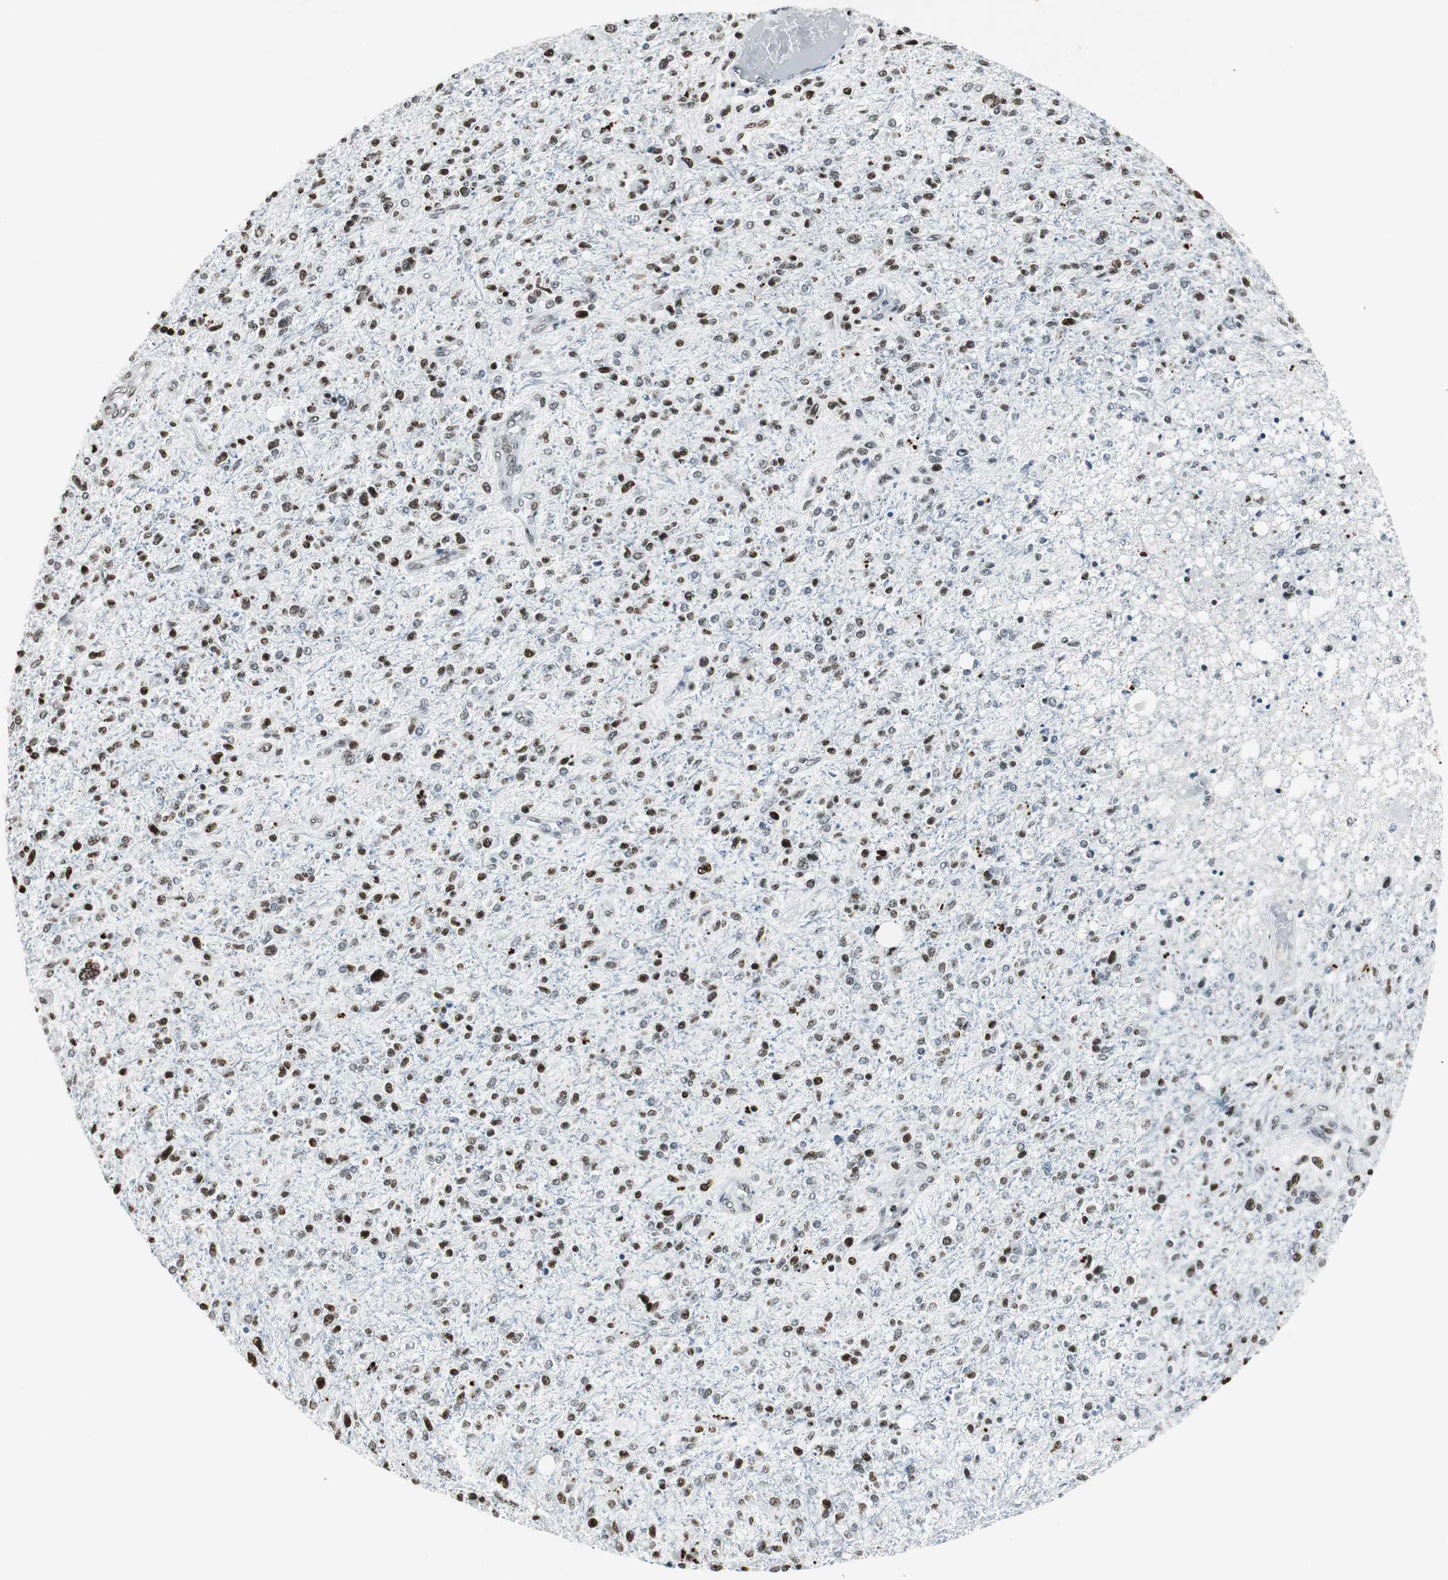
{"staining": {"intensity": "moderate", "quantity": "25%-75%", "location": "nuclear"}, "tissue": "glioma", "cell_type": "Tumor cells", "image_type": "cancer", "snomed": [{"axis": "morphology", "description": "Glioma, malignant, High grade"}, {"axis": "topography", "description": "Cerebral cortex"}], "caption": "The immunohistochemical stain shows moderate nuclear staining in tumor cells of glioma tissue.", "gene": "RBBP4", "patient": {"sex": "male", "age": 76}}